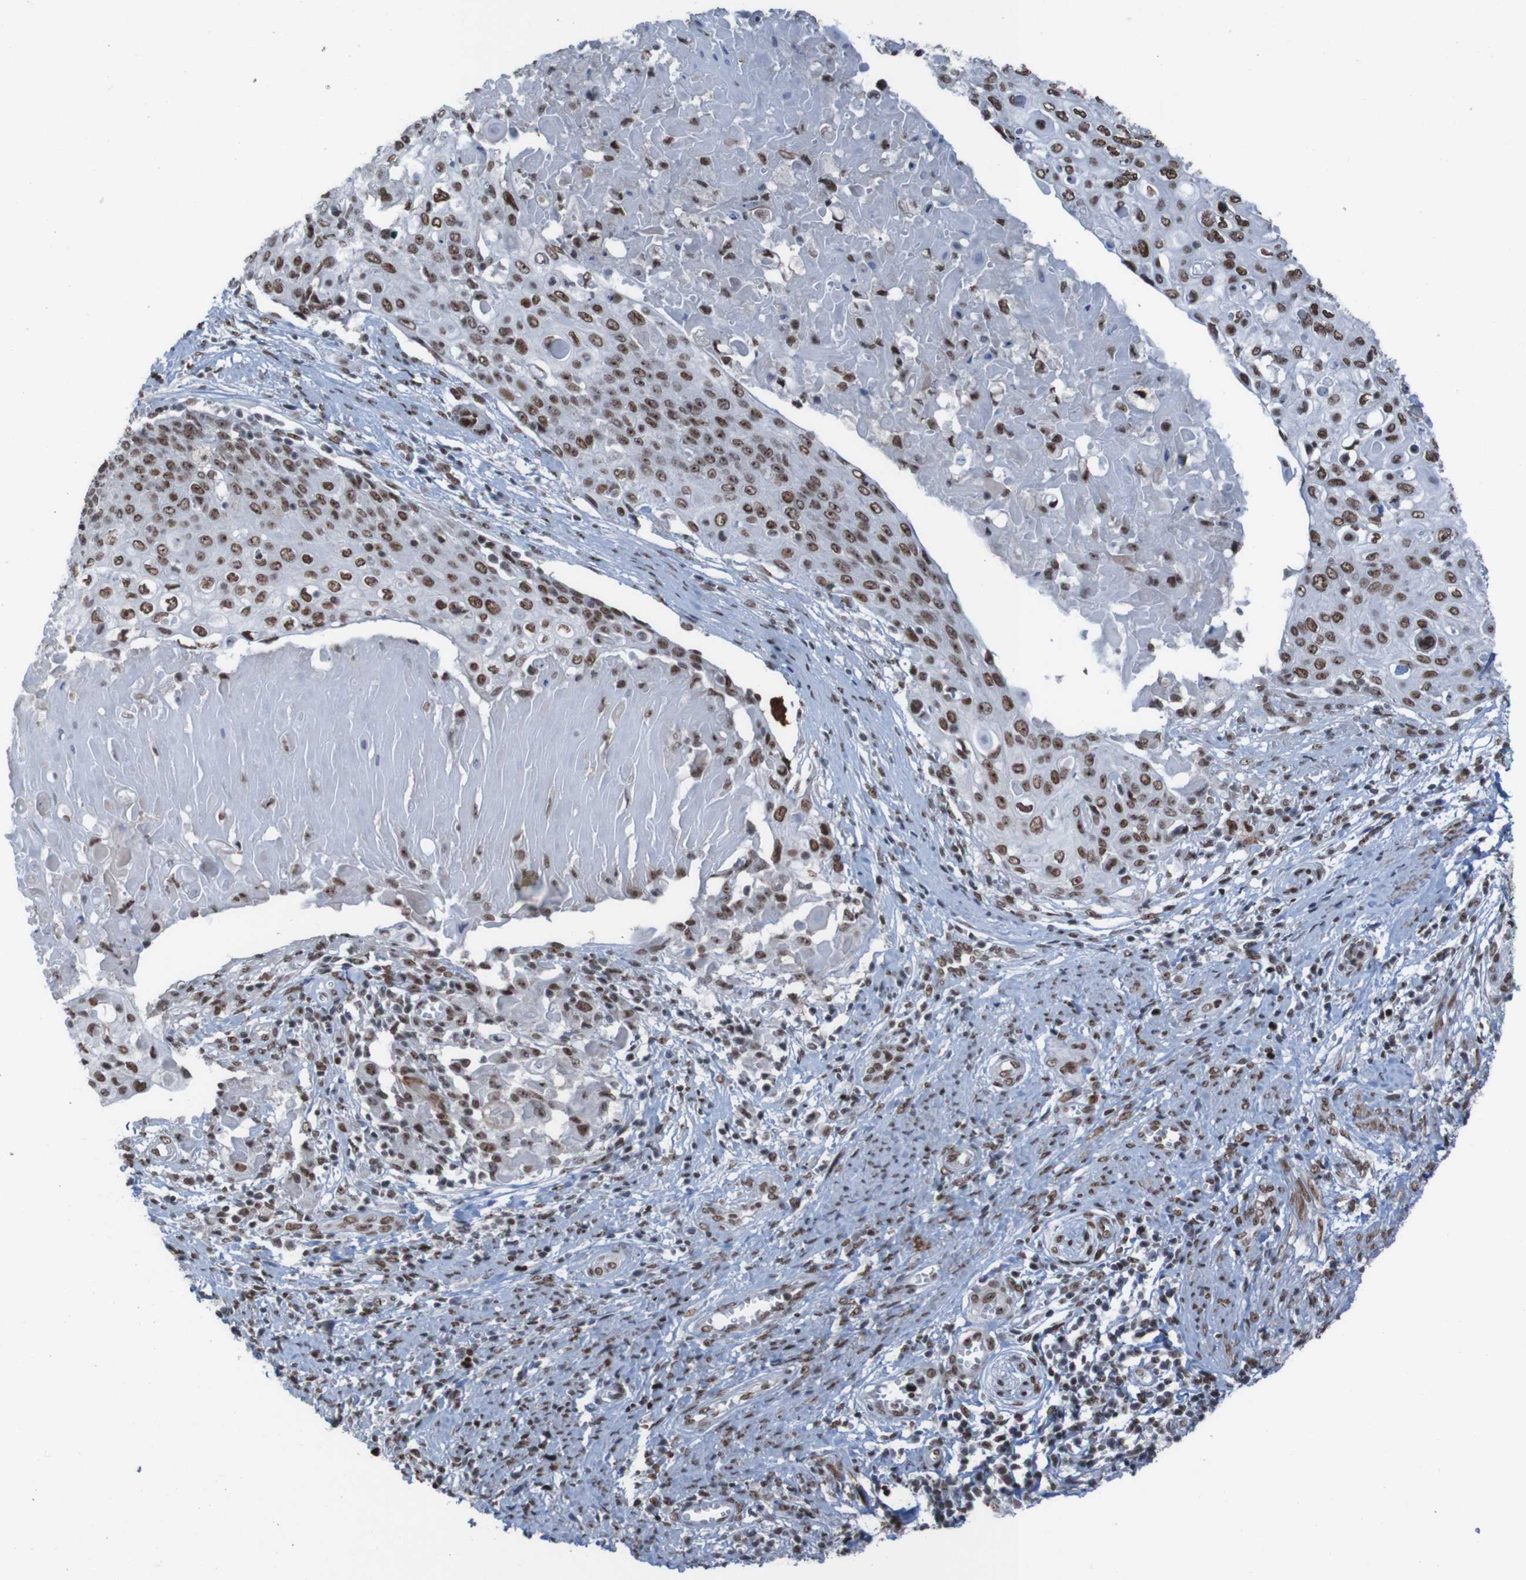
{"staining": {"intensity": "strong", "quantity": ">75%", "location": "nuclear"}, "tissue": "cervical cancer", "cell_type": "Tumor cells", "image_type": "cancer", "snomed": [{"axis": "morphology", "description": "Squamous cell carcinoma, NOS"}, {"axis": "topography", "description": "Cervix"}], "caption": "Squamous cell carcinoma (cervical) tissue shows strong nuclear positivity in approximately >75% of tumor cells", "gene": "PHF2", "patient": {"sex": "female", "age": 39}}